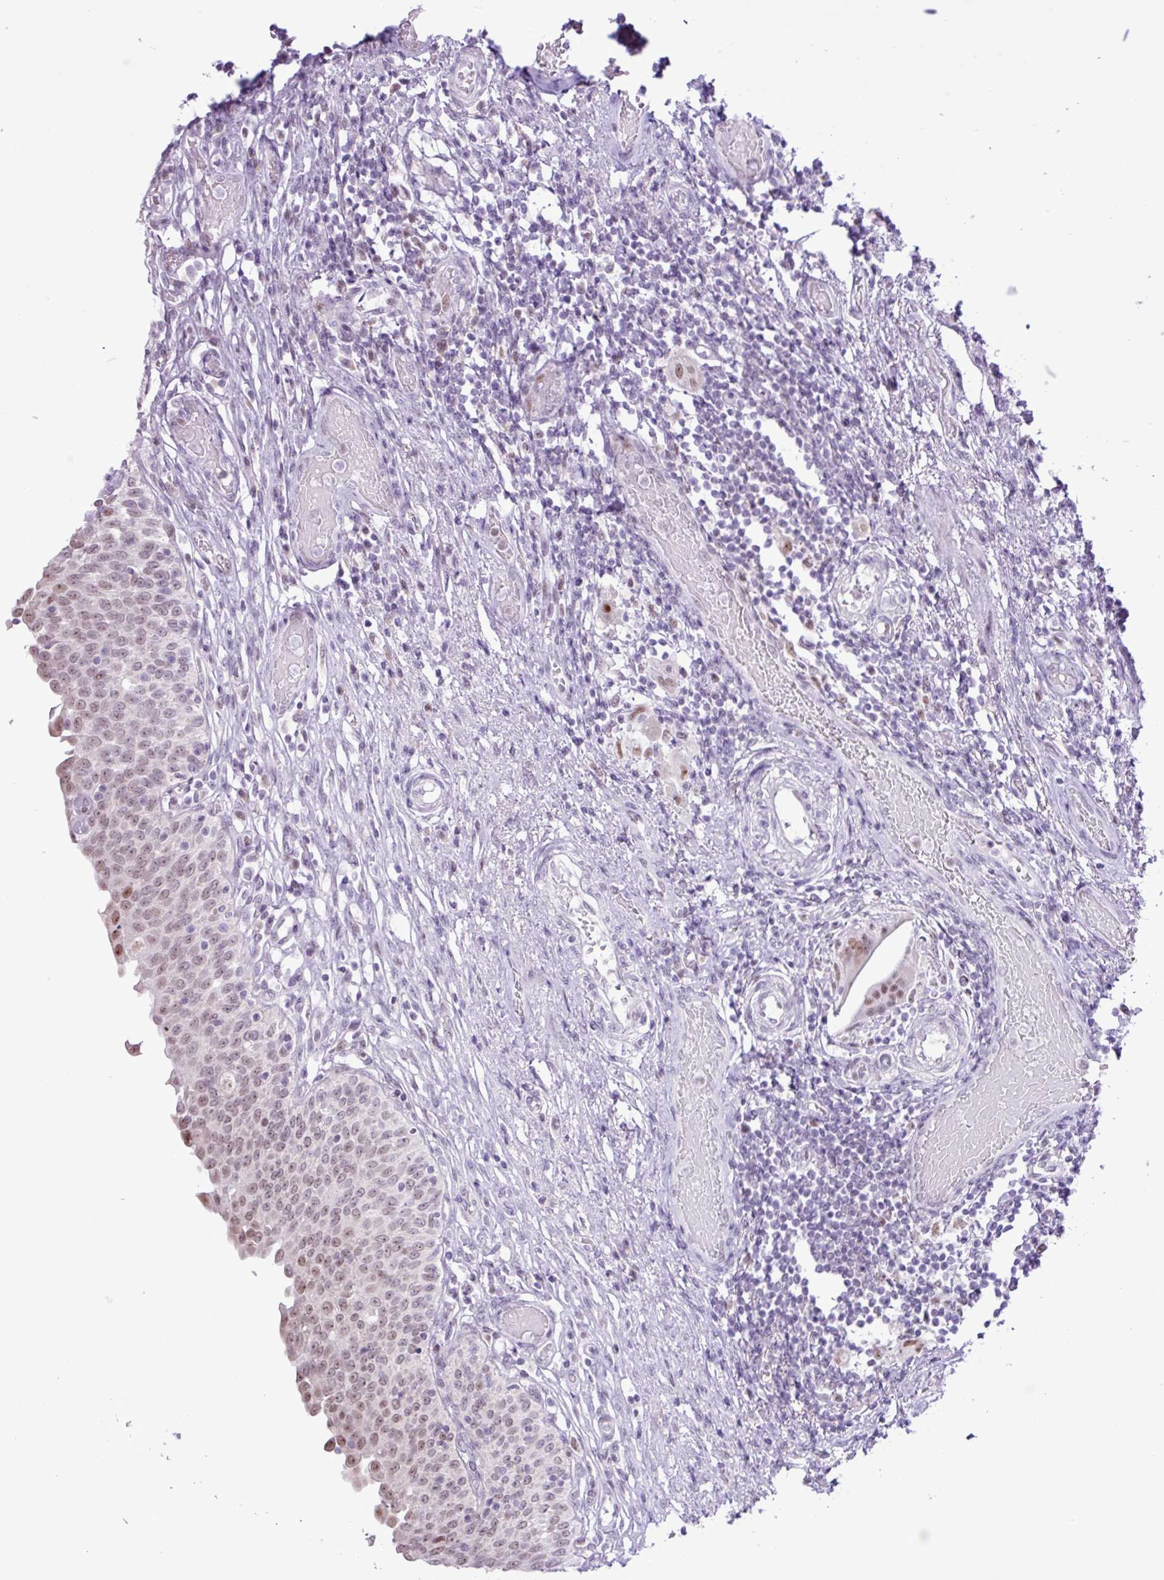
{"staining": {"intensity": "moderate", "quantity": "25%-75%", "location": "nuclear"}, "tissue": "urinary bladder", "cell_type": "Urothelial cells", "image_type": "normal", "snomed": [{"axis": "morphology", "description": "Normal tissue, NOS"}, {"axis": "topography", "description": "Urinary bladder"}], "caption": "Immunohistochemistry histopathology image of benign urinary bladder: urinary bladder stained using IHC shows medium levels of moderate protein expression localized specifically in the nuclear of urothelial cells, appearing as a nuclear brown color.", "gene": "ELOA2", "patient": {"sex": "male", "age": 71}}